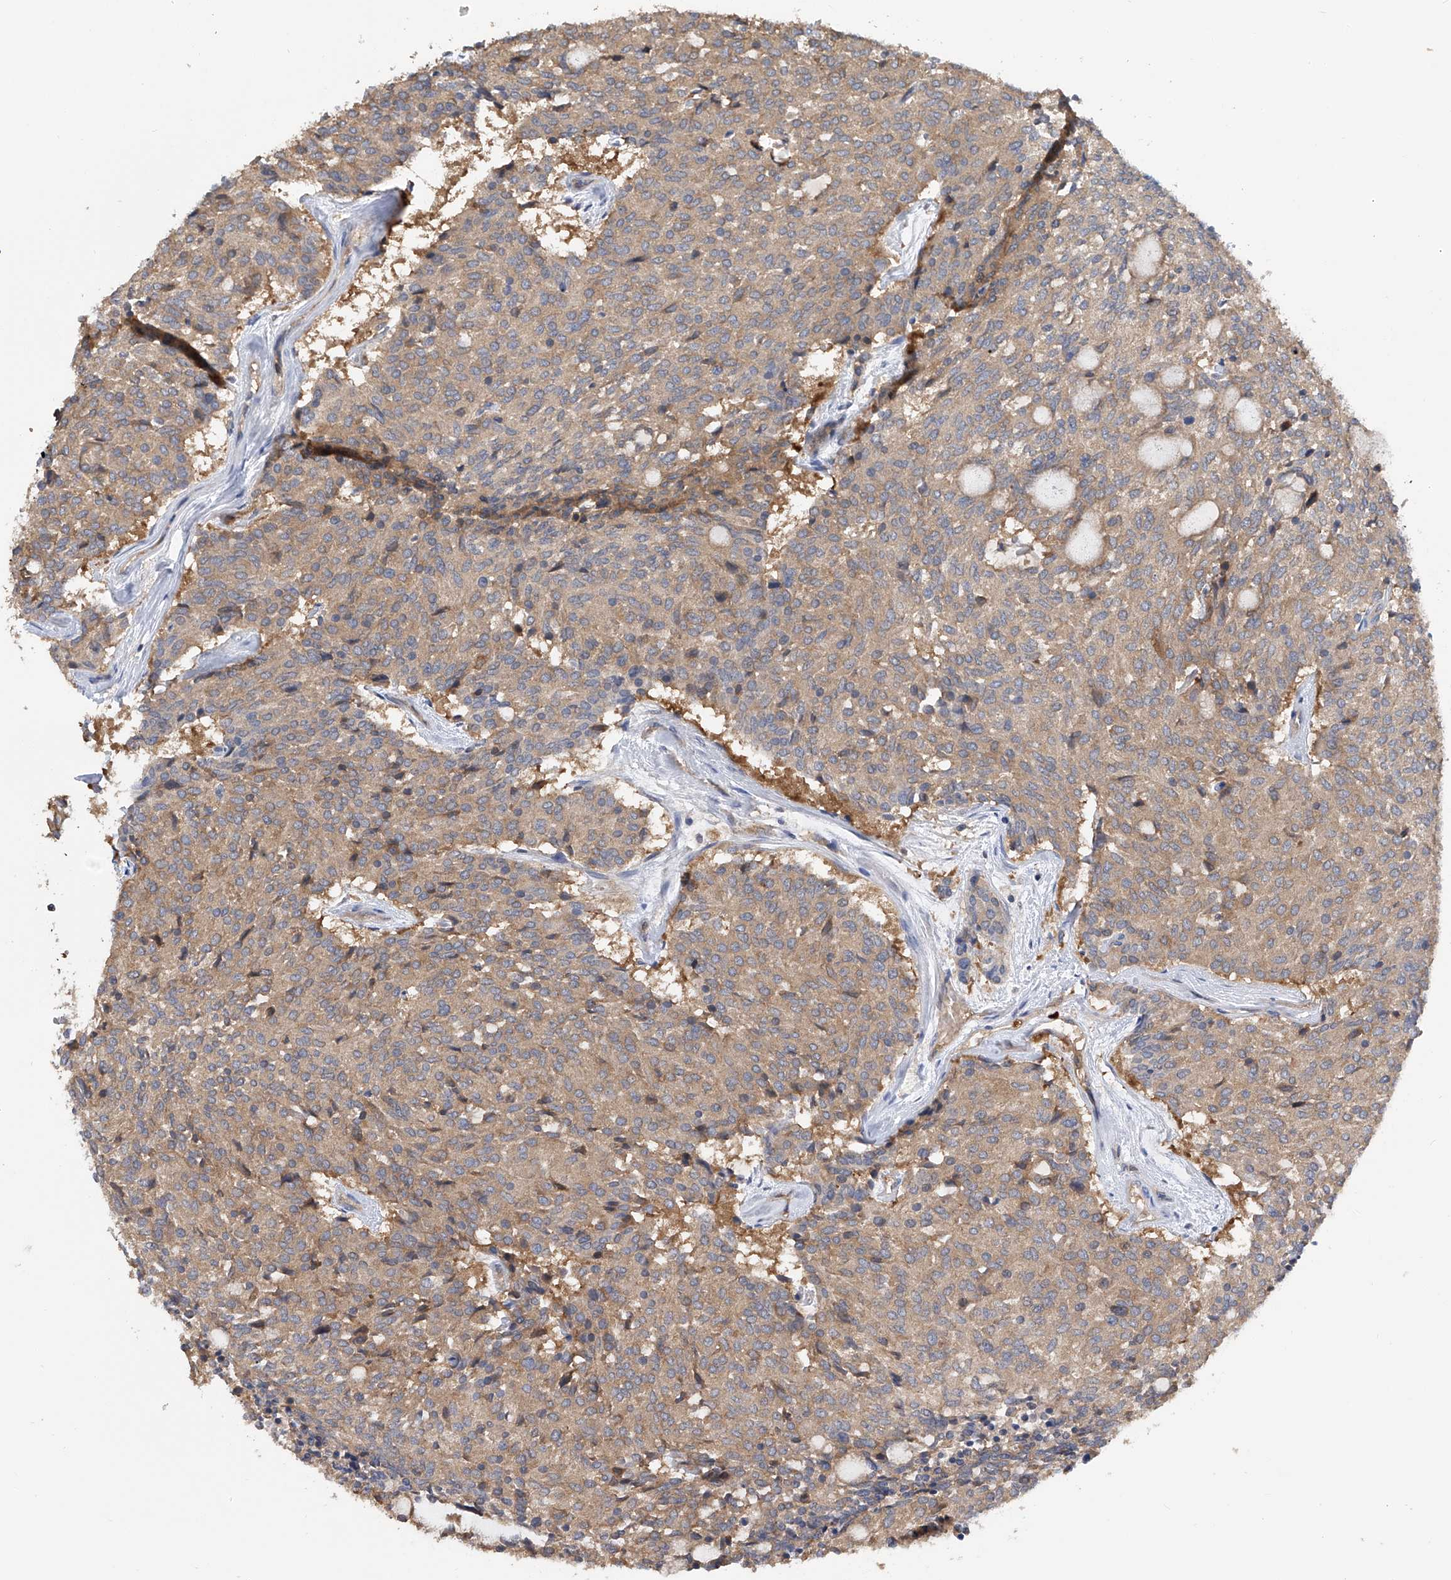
{"staining": {"intensity": "weak", "quantity": ">75%", "location": "cytoplasmic/membranous"}, "tissue": "carcinoid", "cell_type": "Tumor cells", "image_type": "cancer", "snomed": [{"axis": "morphology", "description": "Carcinoid, malignant, NOS"}, {"axis": "topography", "description": "Pancreas"}], "caption": "Brown immunohistochemical staining in human carcinoid (malignant) demonstrates weak cytoplasmic/membranous staining in about >75% of tumor cells.", "gene": "NUDT17", "patient": {"sex": "female", "age": 54}}